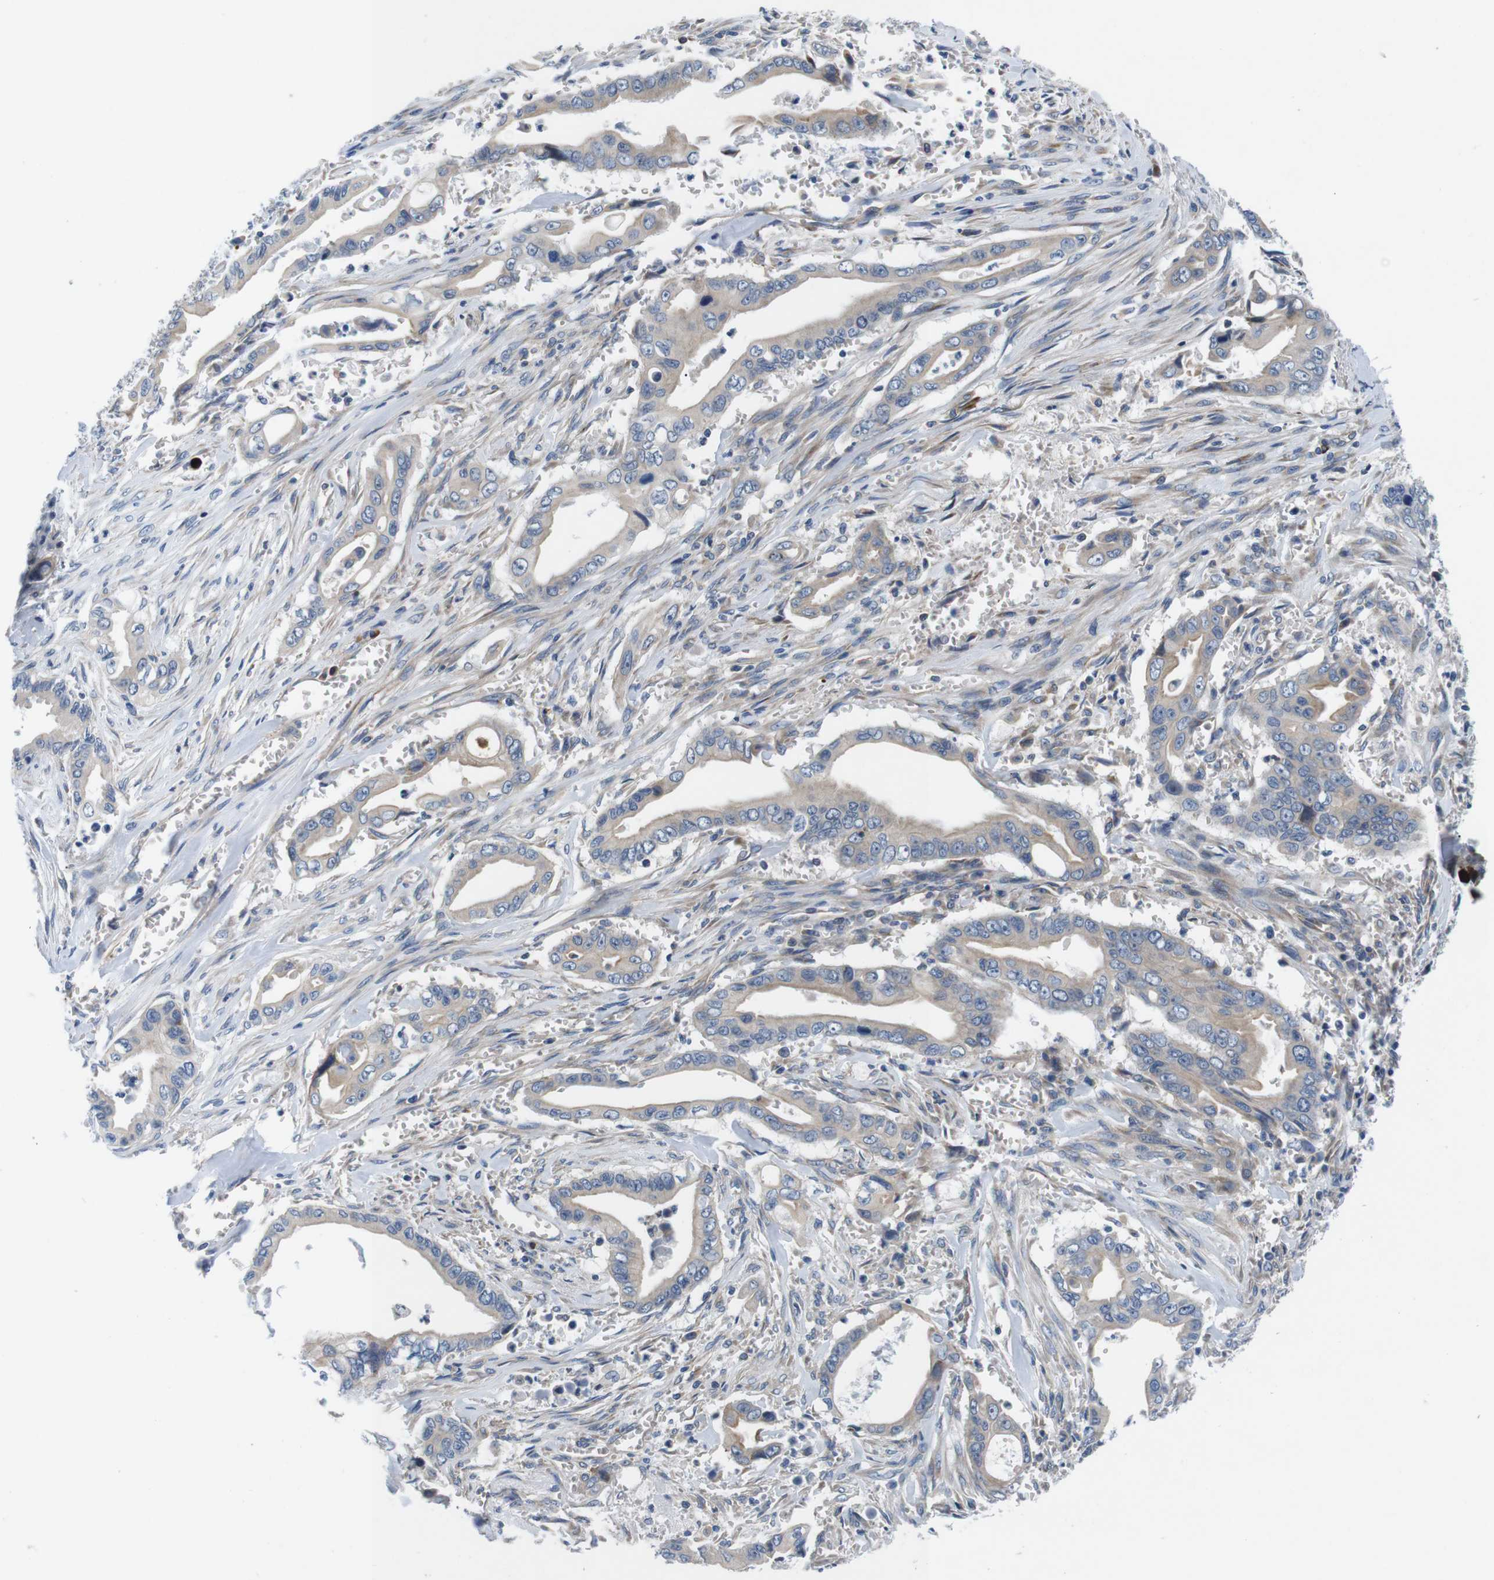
{"staining": {"intensity": "moderate", "quantity": ">75%", "location": "cytoplasmic/membranous"}, "tissue": "pancreatic cancer", "cell_type": "Tumor cells", "image_type": "cancer", "snomed": [{"axis": "morphology", "description": "Adenocarcinoma, NOS"}, {"axis": "topography", "description": "Pancreas"}], "caption": "Pancreatic cancer stained for a protein exhibits moderate cytoplasmic/membranous positivity in tumor cells.", "gene": "JAK1", "patient": {"sex": "male", "age": 59}}